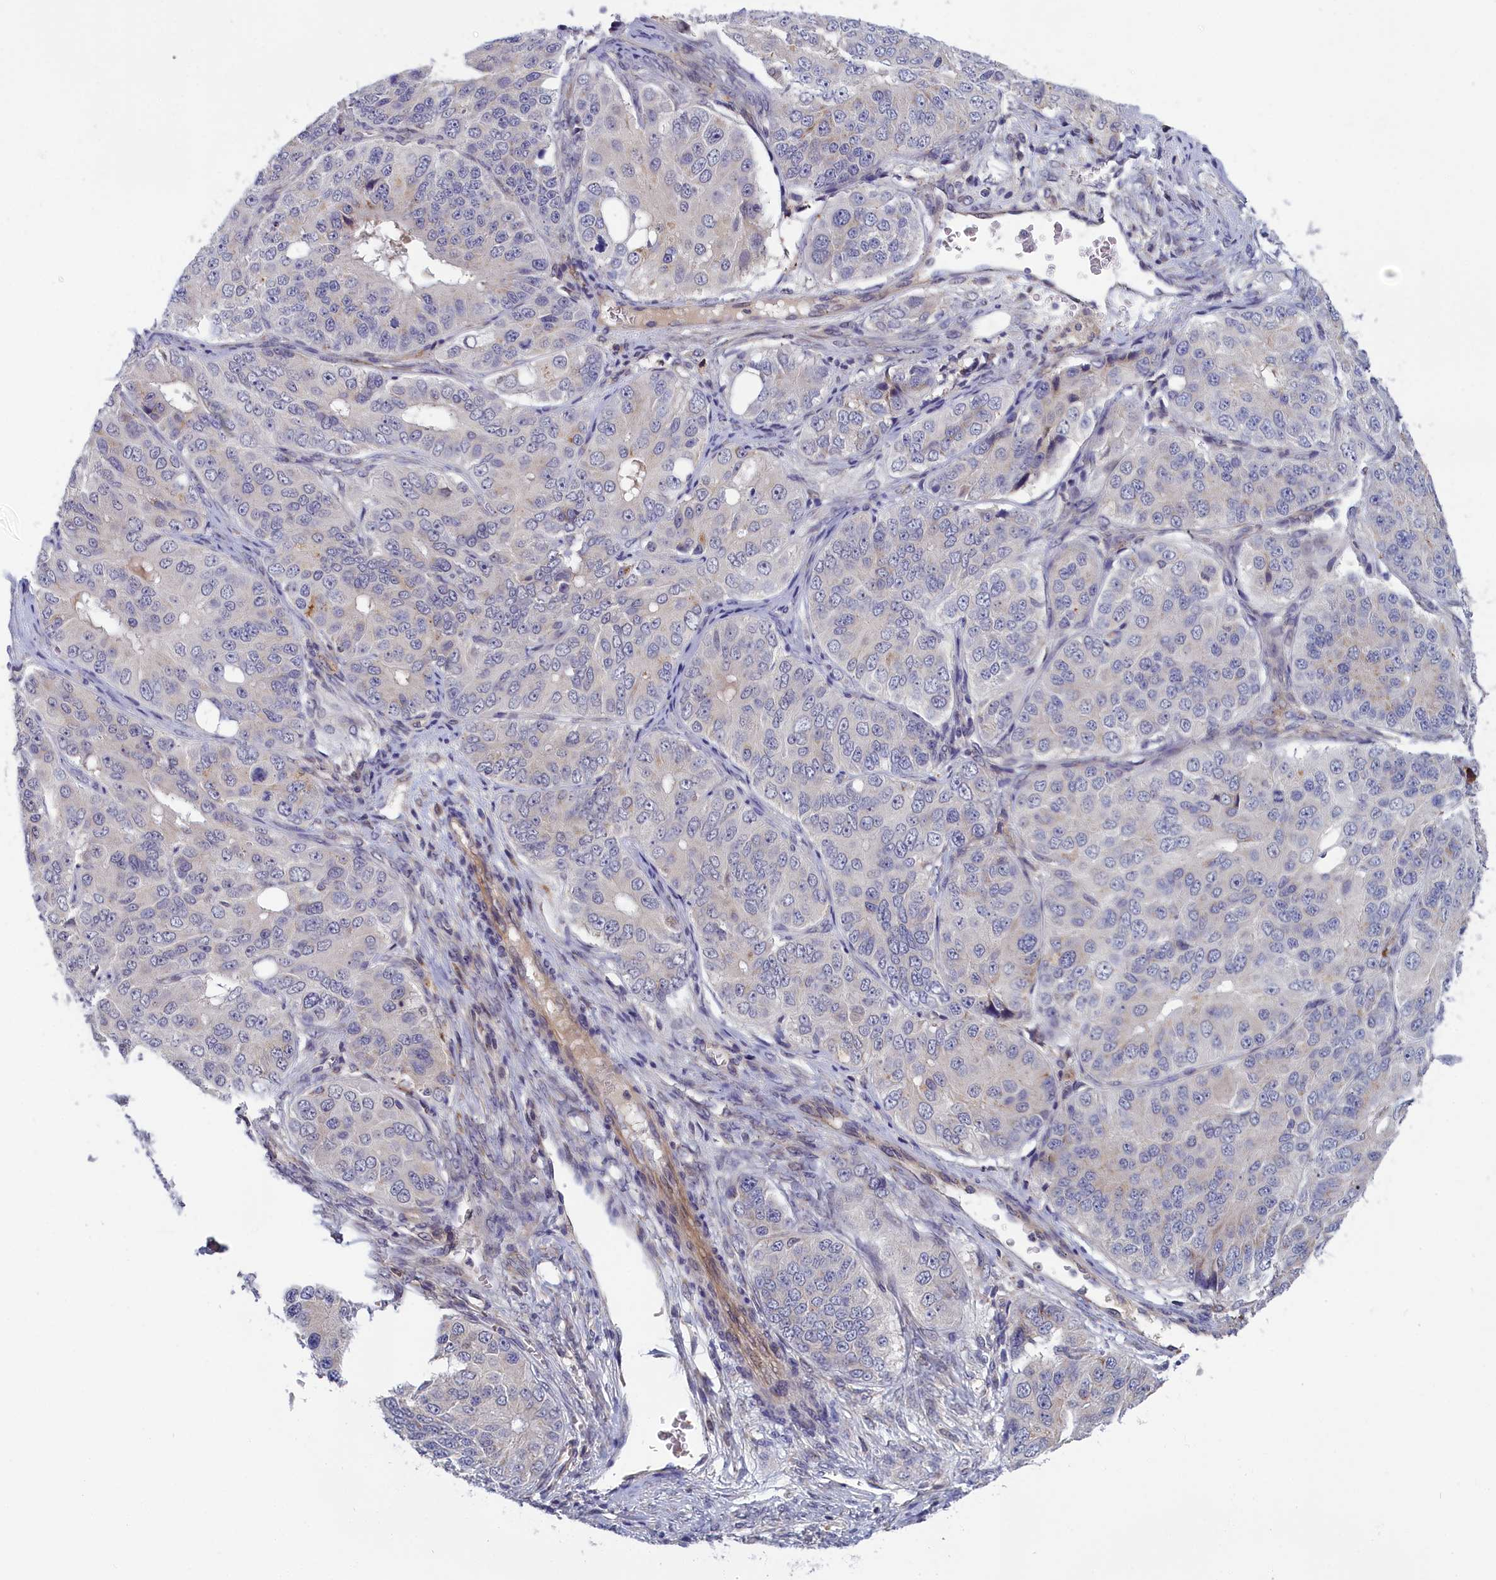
{"staining": {"intensity": "negative", "quantity": "none", "location": "none"}, "tissue": "ovarian cancer", "cell_type": "Tumor cells", "image_type": "cancer", "snomed": [{"axis": "morphology", "description": "Carcinoma, endometroid"}, {"axis": "topography", "description": "Ovary"}], "caption": "Immunohistochemistry (IHC) photomicrograph of human endometroid carcinoma (ovarian) stained for a protein (brown), which displays no expression in tumor cells. (Stains: DAB immunohistochemistry (IHC) with hematoxylin counter stain, Microscopy: brightfield microscopy at high magnification).", "gene": "IGFALS", "patient": {"sex": "female", "age": 51}}